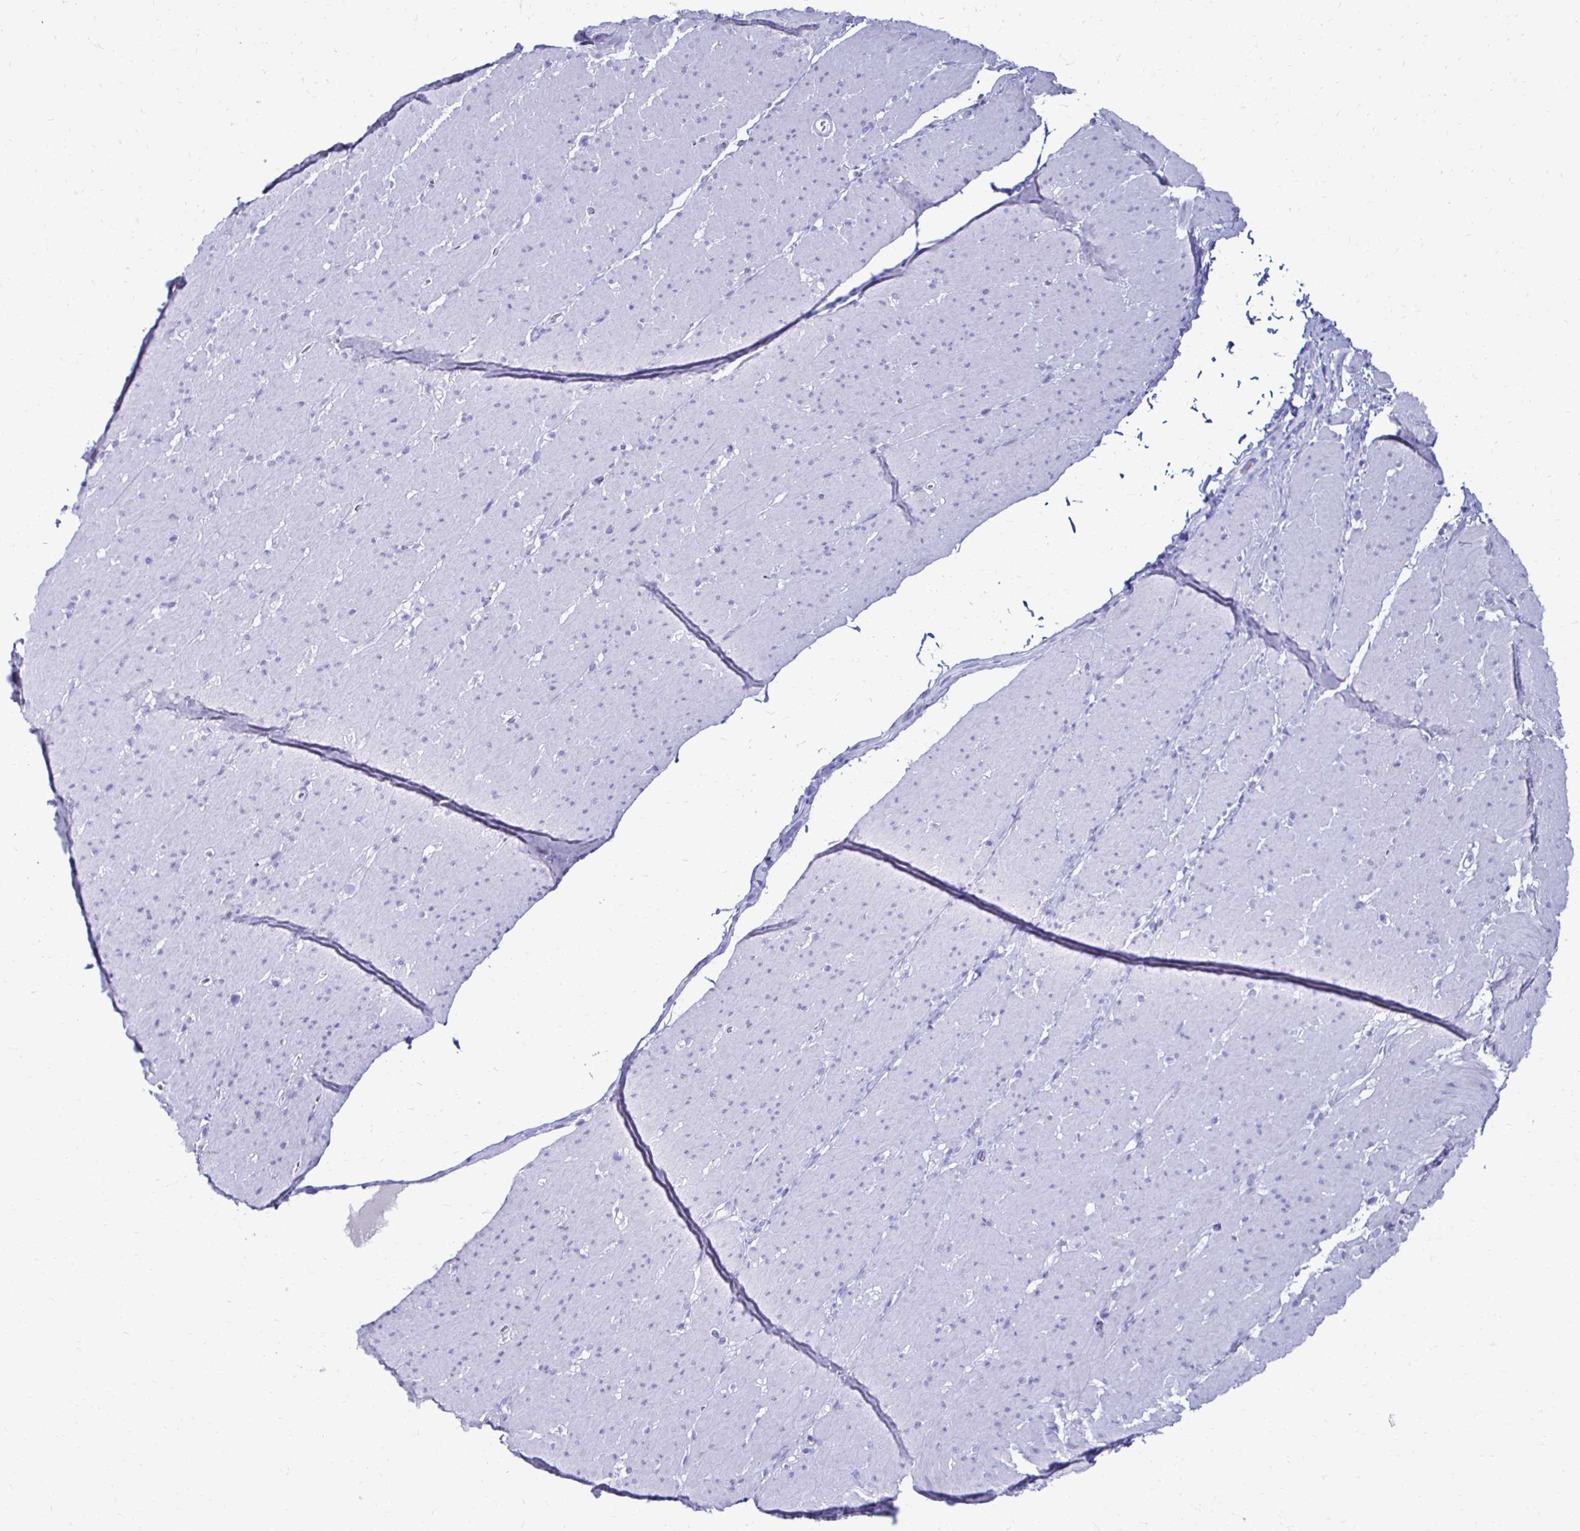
{"staining": {"intensity": "negative", "quantity": "none", "location": "none"}, "tissue": "smooth muscle", "cell_type": "Smooth muscle cells", "image_type": "normal", "snomed": [{"axis": "morphology", "description": "Normal tissue, NOS"}, {"axis": "topography", "description": "Smooth muscle"}, {"axis": "topography", "description": "Rectum"}], "caption": "High power microscopy image of an immunohistochemistry image of benign smooth muscle, revealing no significant expression in smooth muscle cells. (DAB IHC with hematoxylin counter stain).", "gene": "CST5", "patient": {"sex": "male", "age": 53}}